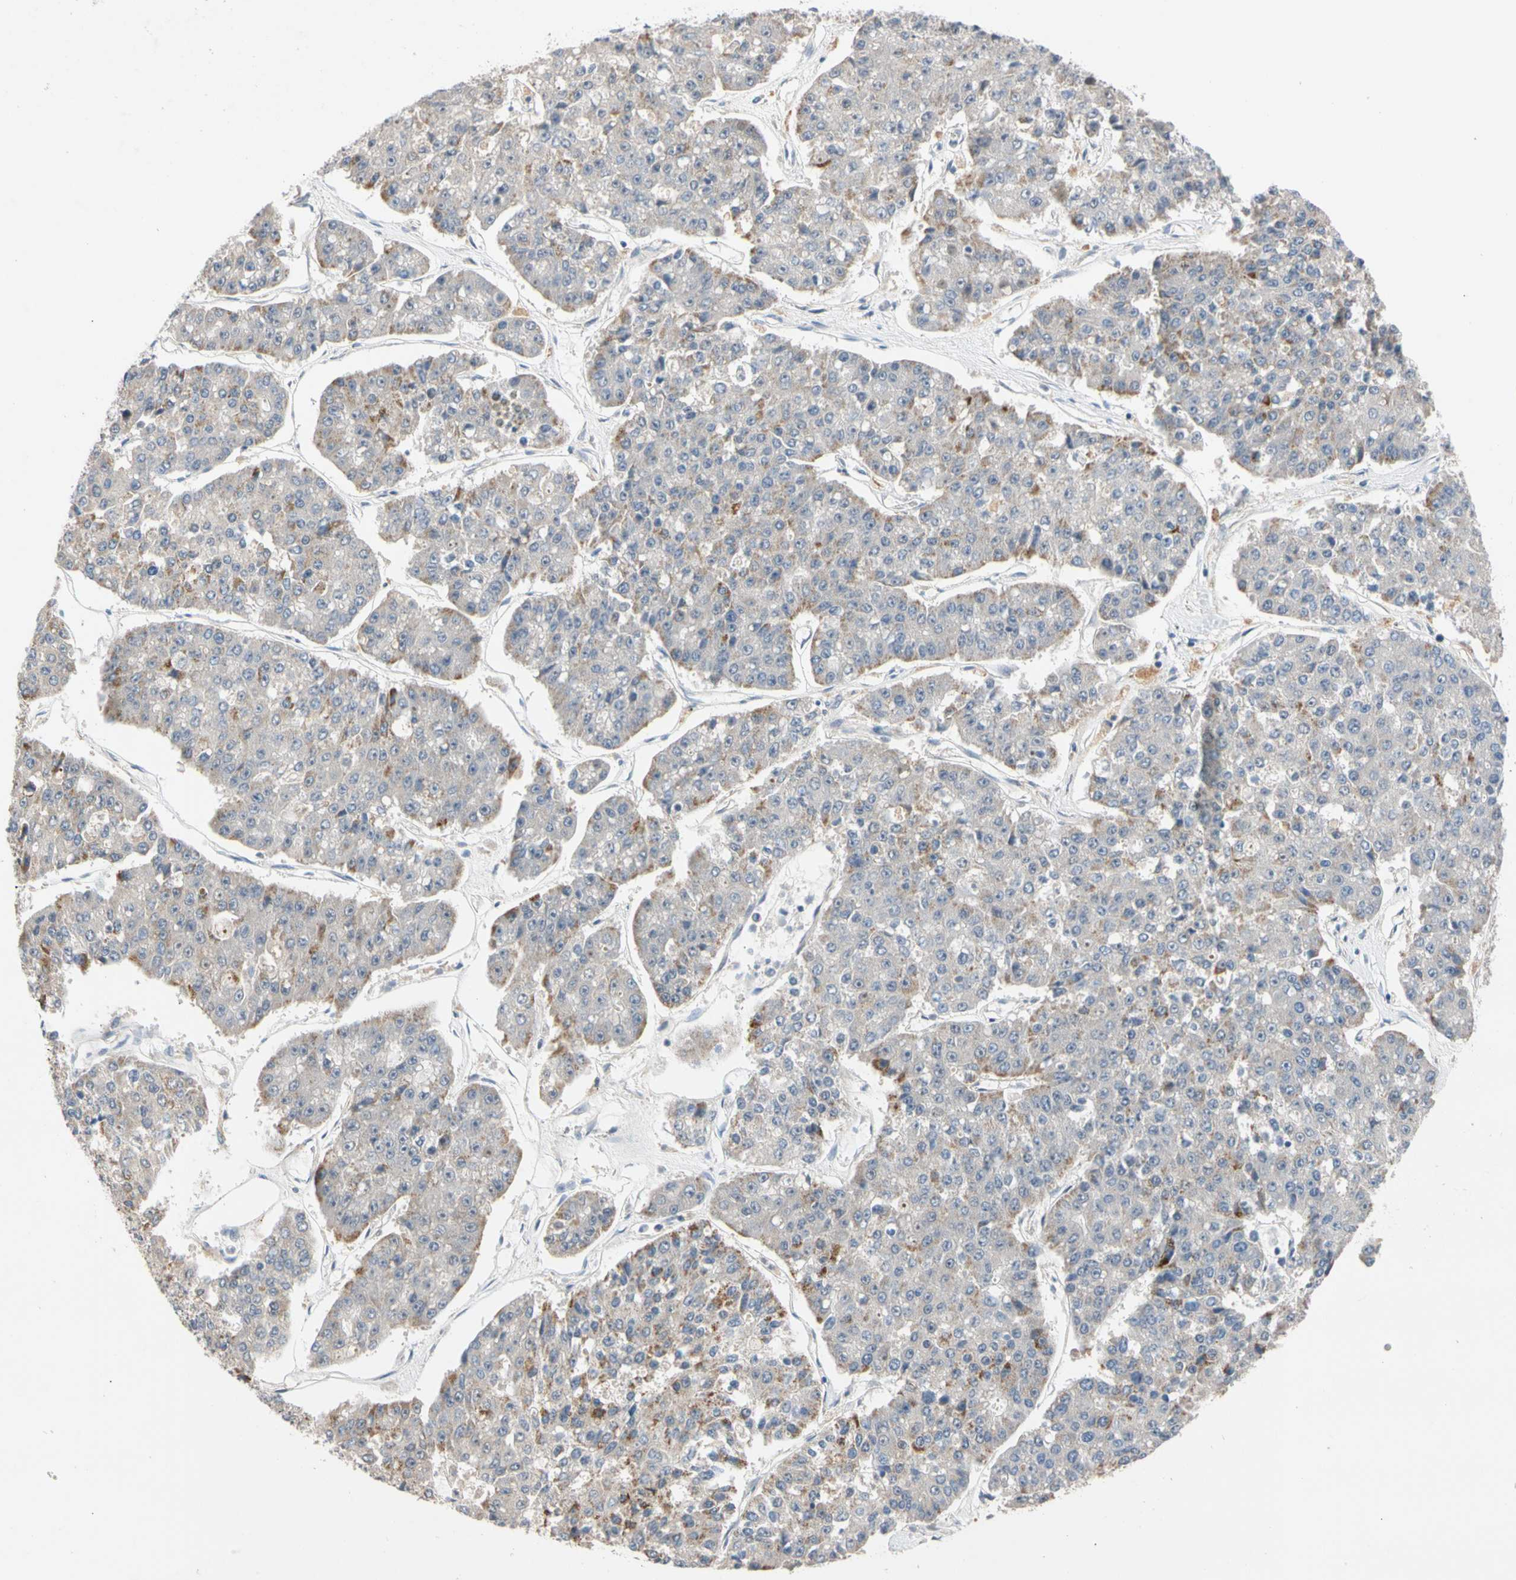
{"staining": {"intensity": "moderate", "quantity": "<25%", "location": "cytoplasmic/membranous"}, "tissue": "pancreatic cancer", "cell_type": "Tumor cells", "image_type": "cancer", "snomed": [{"axis": "morphology", "description": "Adenocarcinoma, NOS"}, {"axis": "topography", "description": "Pancreas"}], "caption": "Brown immunohistochemical staining in human pancreatic cancer demonstrates moderate cytoplasmic/membranous expression in about <25% of tumor cells.", "gene": "CNST", "patient": {"sex": "male", "age": 50}}